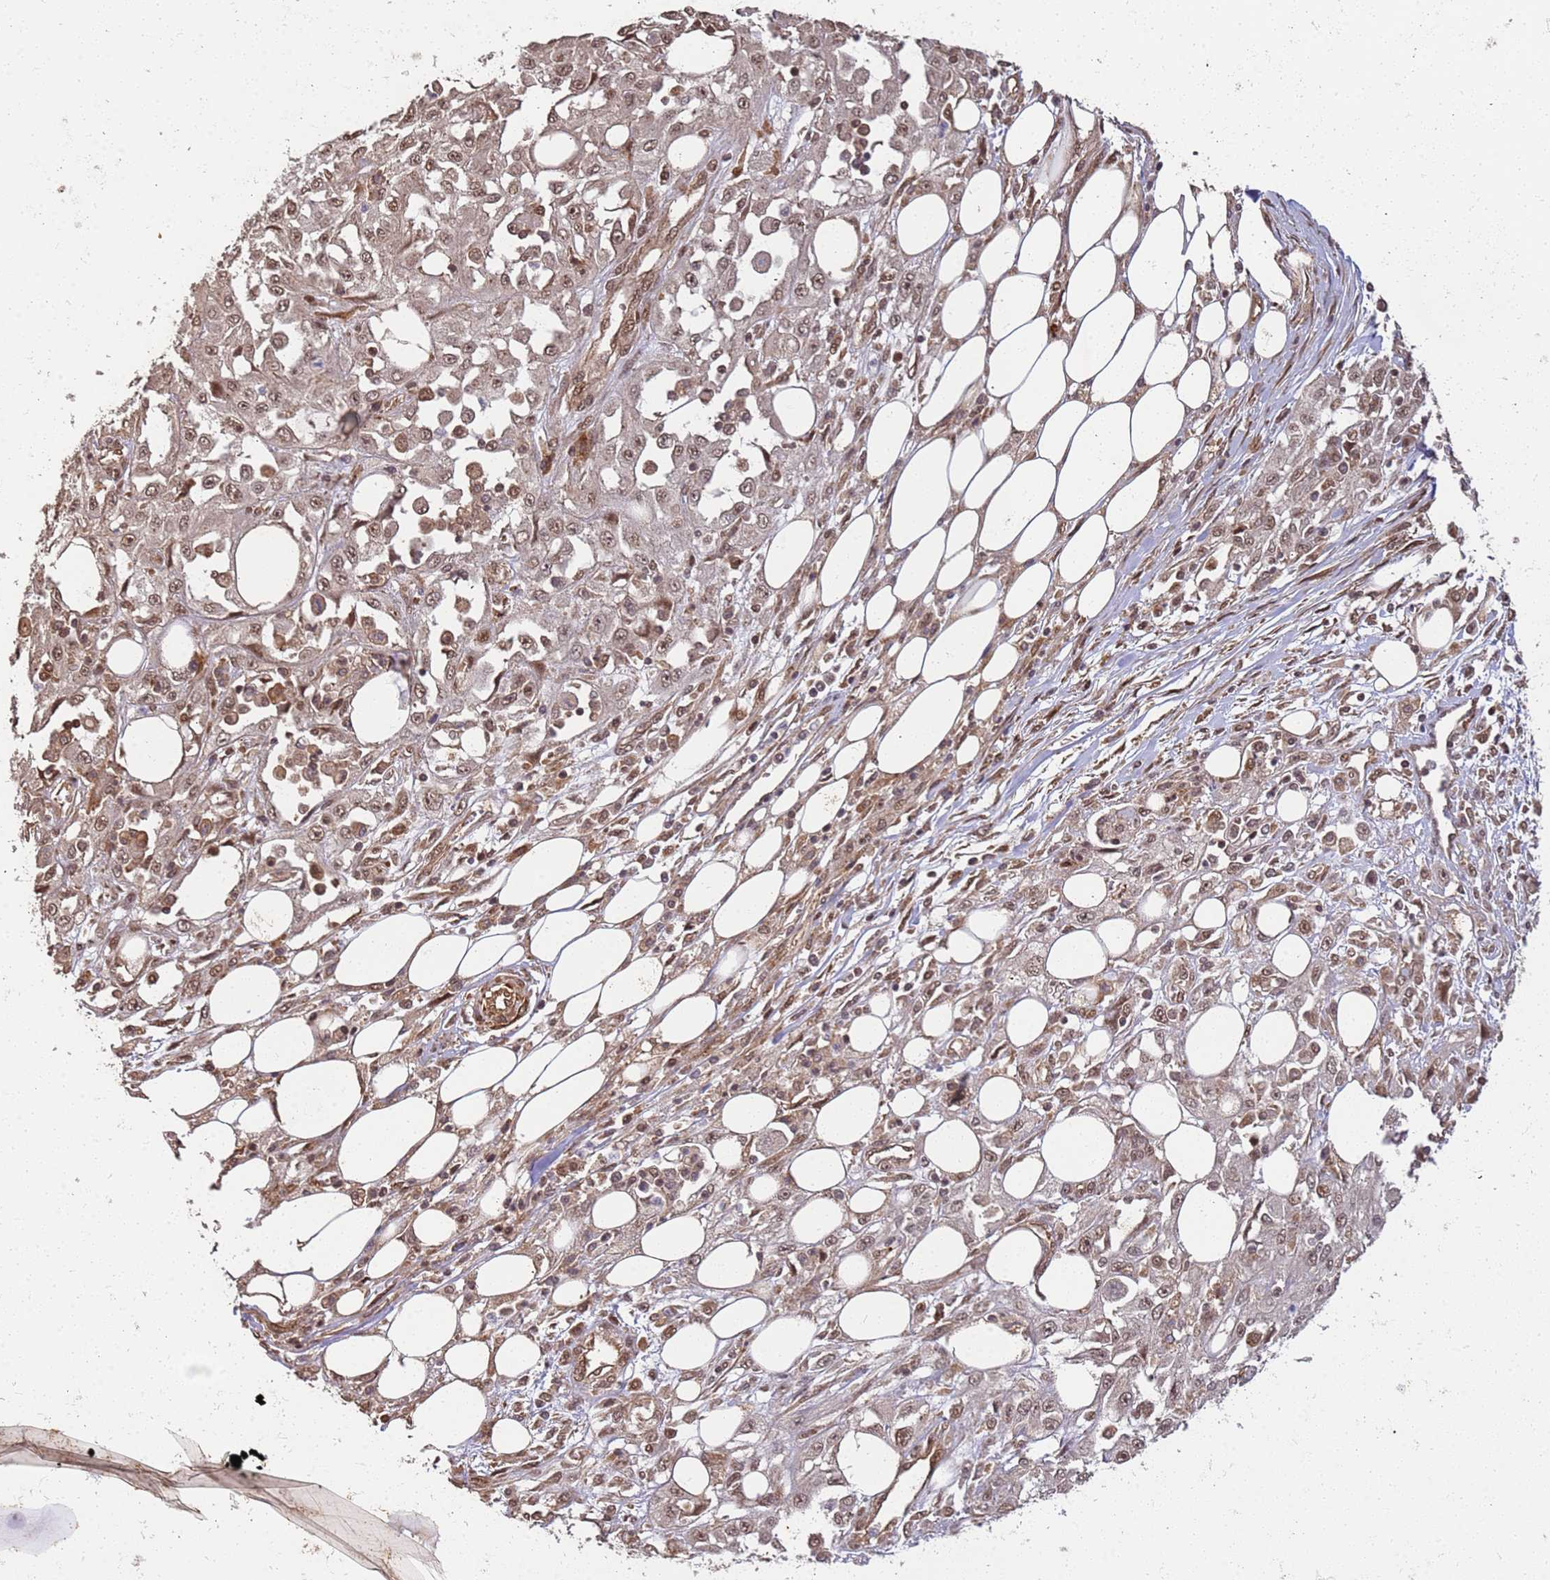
{"staining": {"intensity": "moderate", "quantity": ">75%", "location": "nuclear"}, "tissue": "skin cancer", "cell_type": "Tumor cells", "image_type": "cancer", "snomed": [{"axis": "morphology", "description": "Squamous cell carcinoma, NOS"}, {"axis": "morphology", "description": "Squamous cell carcinoma, metastatic, NOS"}, {"axis": "topography", "description": "Skin"}, {"axis": "topography", "description": "Lymph node"}], "caption": "A brown stain labels moderate nuclear staining of a protein in skin cancer tumor cells. Using DAB (3,3'-diaminobenzidine) (brown) and hematoxylin (blue) stains, captured at high magnification using brightfield microscopy.", "gene": "ST18", "patient": {"sex": "male", "age": 75}}